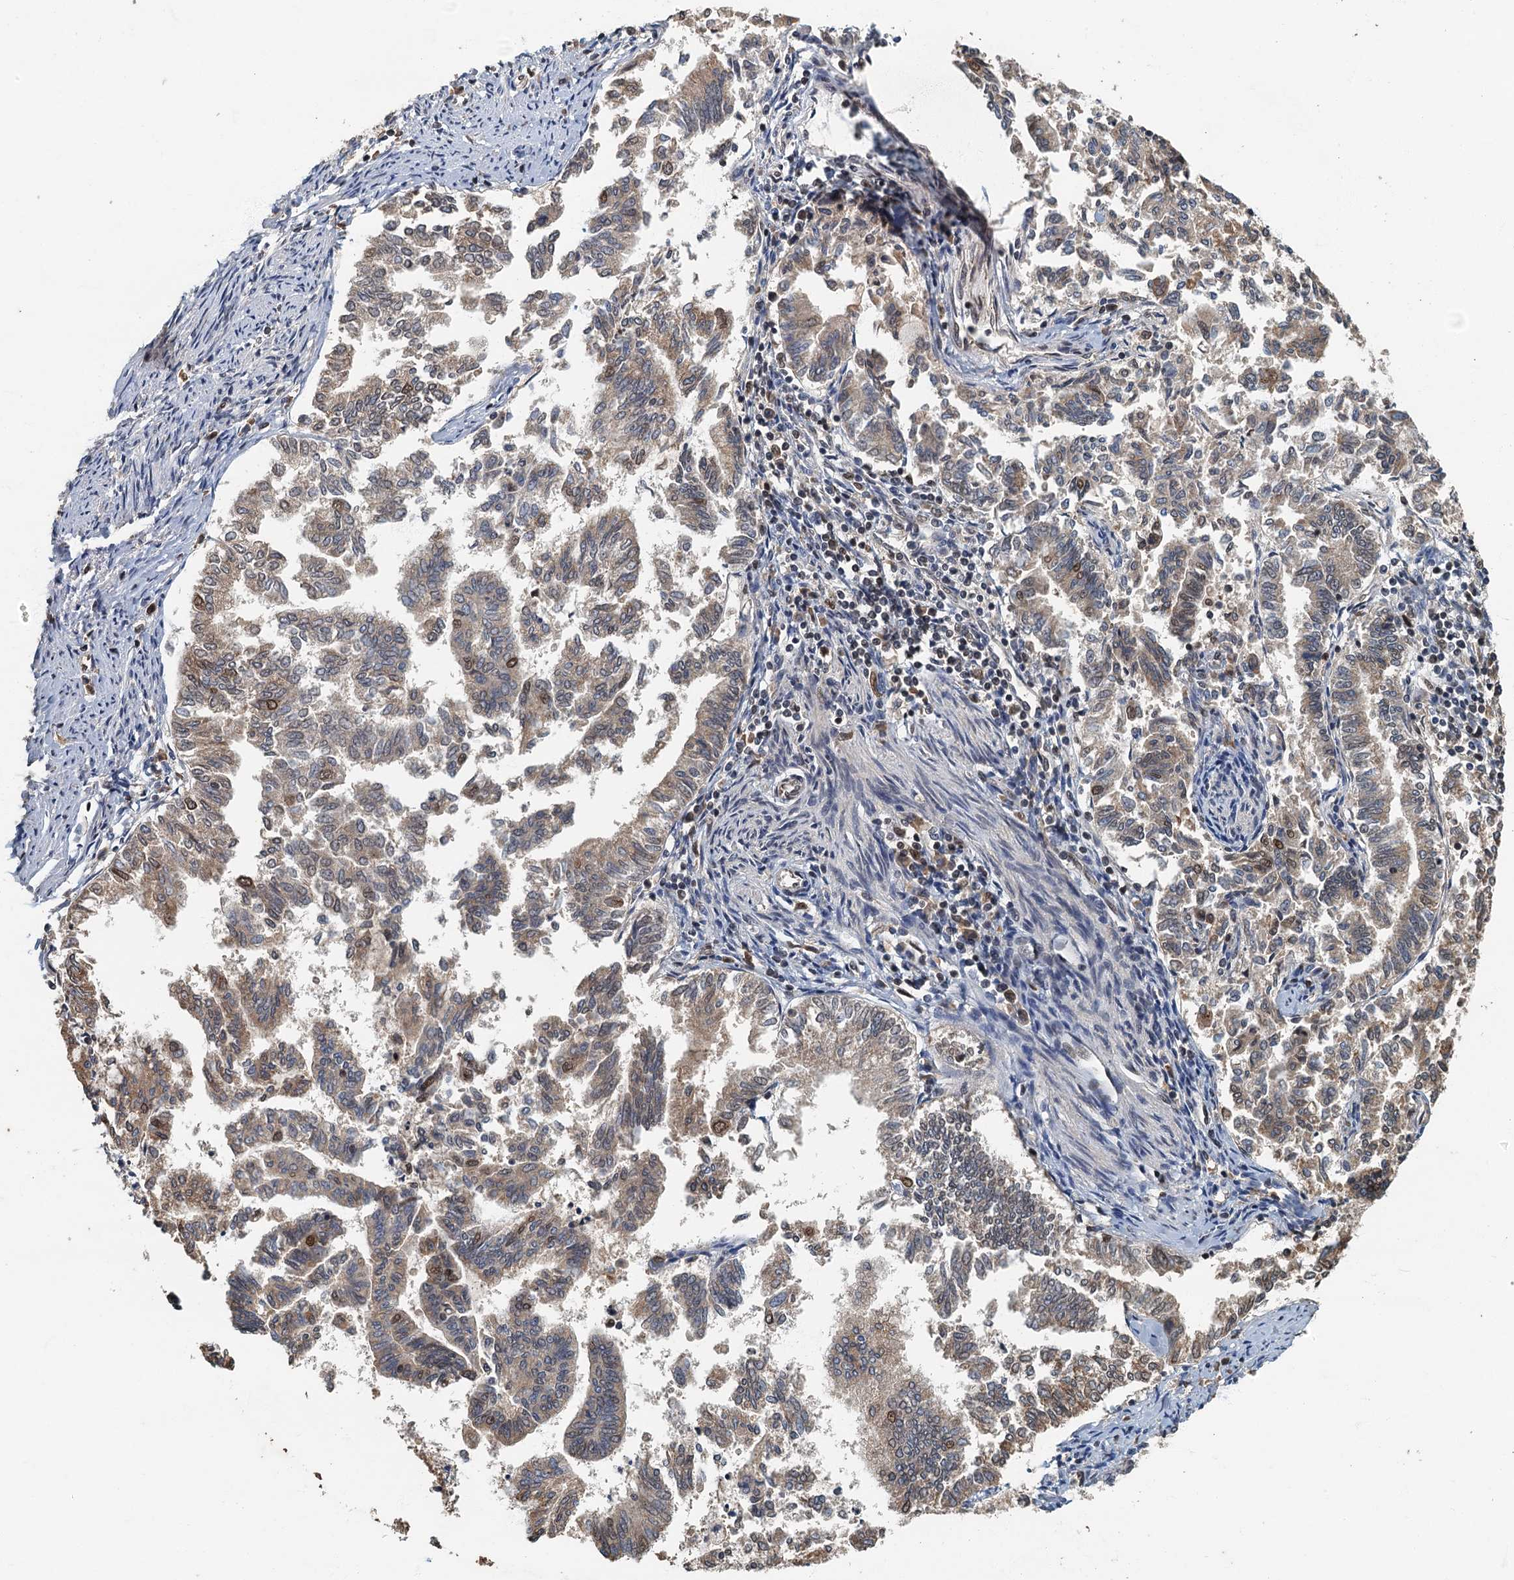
{"staining": {"intensity": "moderate", "quantity": "<25%", "location": "cytoplasmic/membranous,nuclear"}, "tissue": "endometrial cancer", "cell_type": "Tumor cells", "image_type": "cancer", "snomed": [{"axis": "morphology", "description": "Adenocarcinoma, NOS"}, {"axis": "topography", "description": "Endometrium"}], "caption": "Immunohistochemical staining of human endometrial cancer (adenocarcinoma) demonstrates moderate cytoplasmic/membranous and nuclear protein positivity in approximately <25% of tumor cells.", "gene": "CKAP2L", "patient": {"sex": "female", "age": 79}}